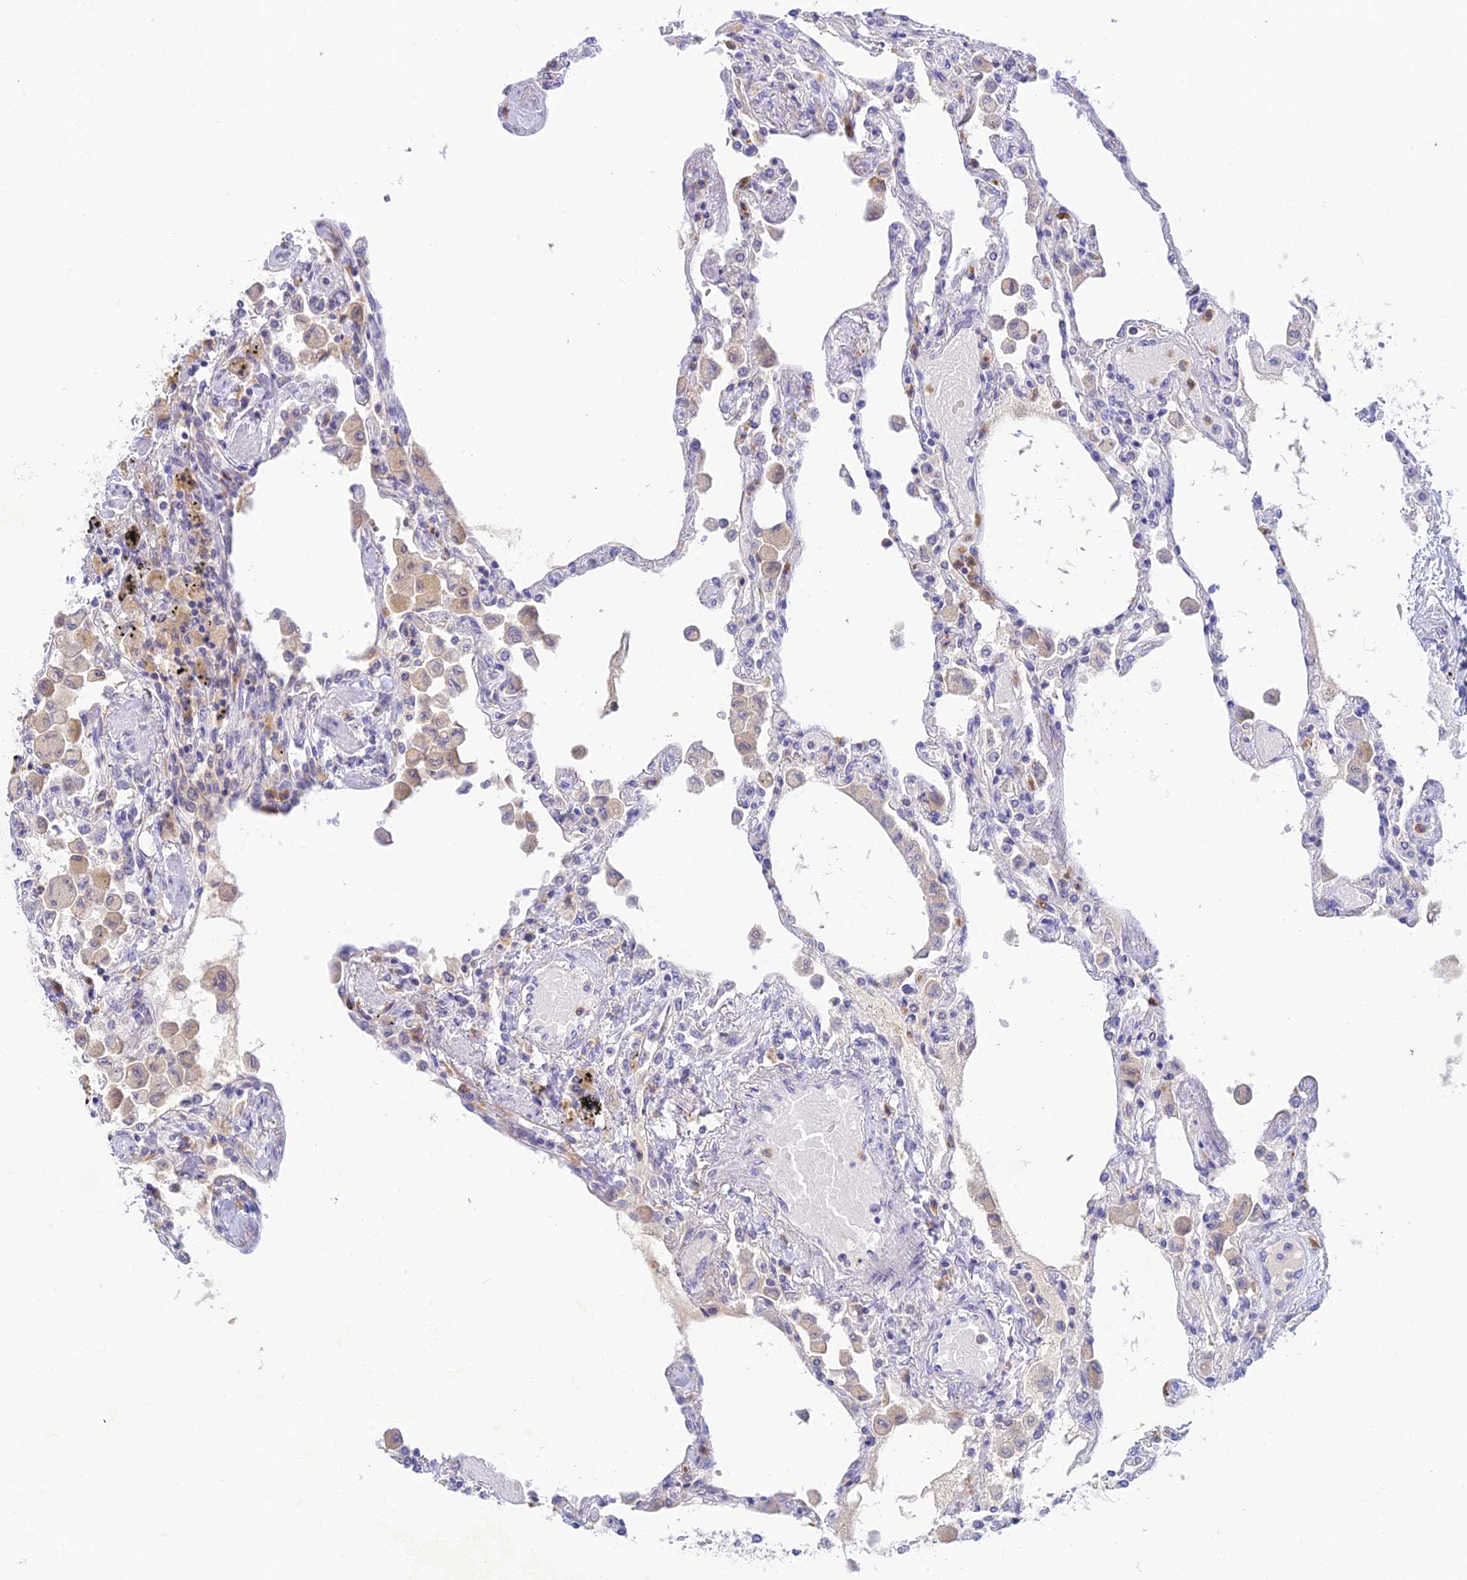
{"staining": {"intensity": "negative", "quantity": "none", "location": "none"}, "tissue": "lung", "cell_type": "Alveolar cells", "image_type": "normal", "snomed": [{"axis": "morphology", "description": "Normal tissue, NOS"}, {"axis": "topography", "description": "Bronchus"}, {"axis": "topography", "description": "Lung"}], "caption": "Human lung stained for a protein using immunohistochemistry (IHC) shows no positivity in alveolar cells.", "gene": "INTS13", "patient": {"sex": "female", "age": 49}}